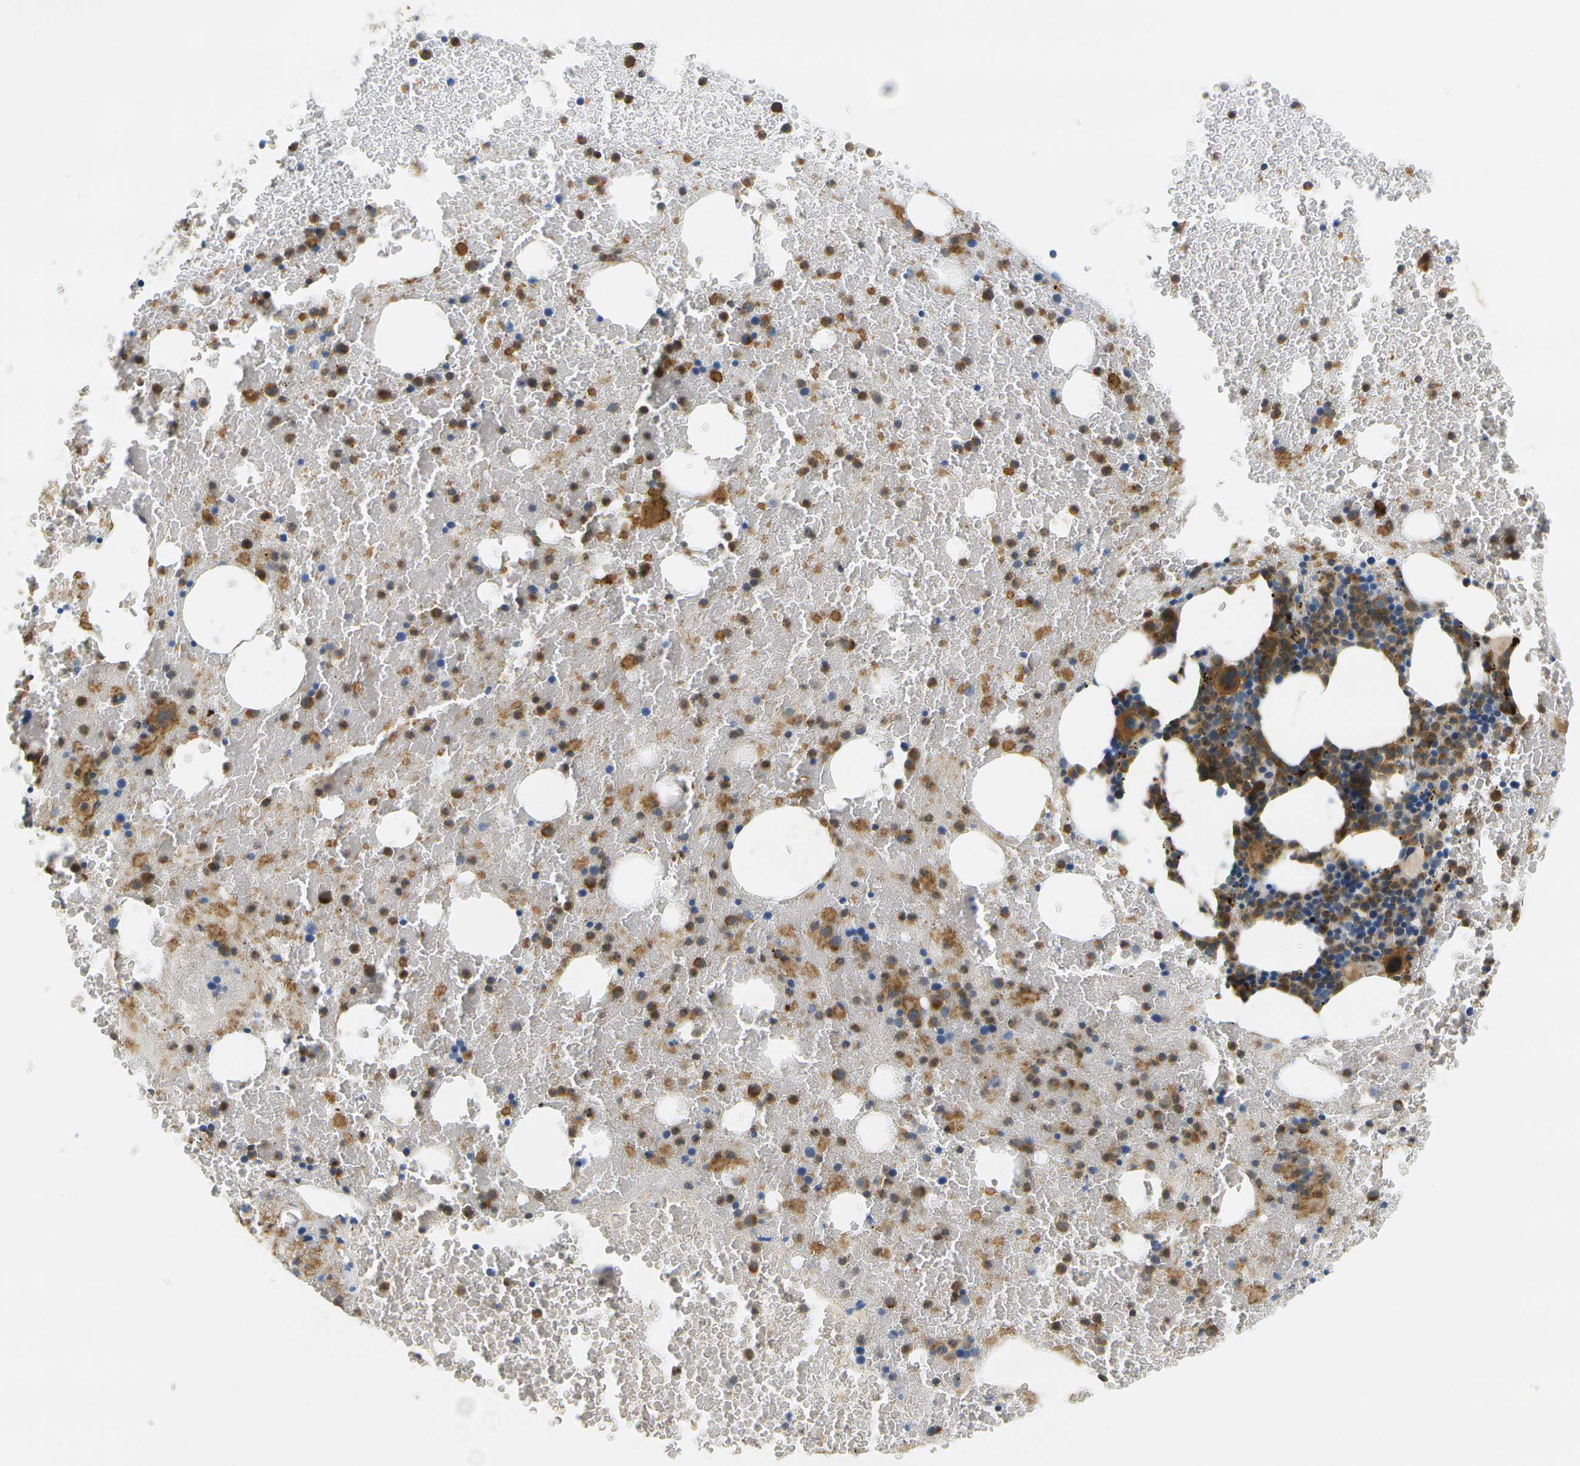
{"staining": {"intensity": "moderate", "quantity": ">75%", "location": "cytoplasmic/membranous"}, "tissue": "bone marrow", "cell_type": "Hematopoietic cells", "image_type": "normal", "snomed": [{"axis": "morphology", "description": "Normal tissue, NOS"}, {"axis": "morphology", "description": "Inflammation, NOS"}, {"axis": "topography", "description": "Bone marrow"}], "caption": "Protein analysis of benign bone marrow displays moderate cytoplasmic/membranous positivity in approximately >75% of hematopoietic cells.", "gene": "RASGRP2", "patient": {"sex": "male", "age": 47}}